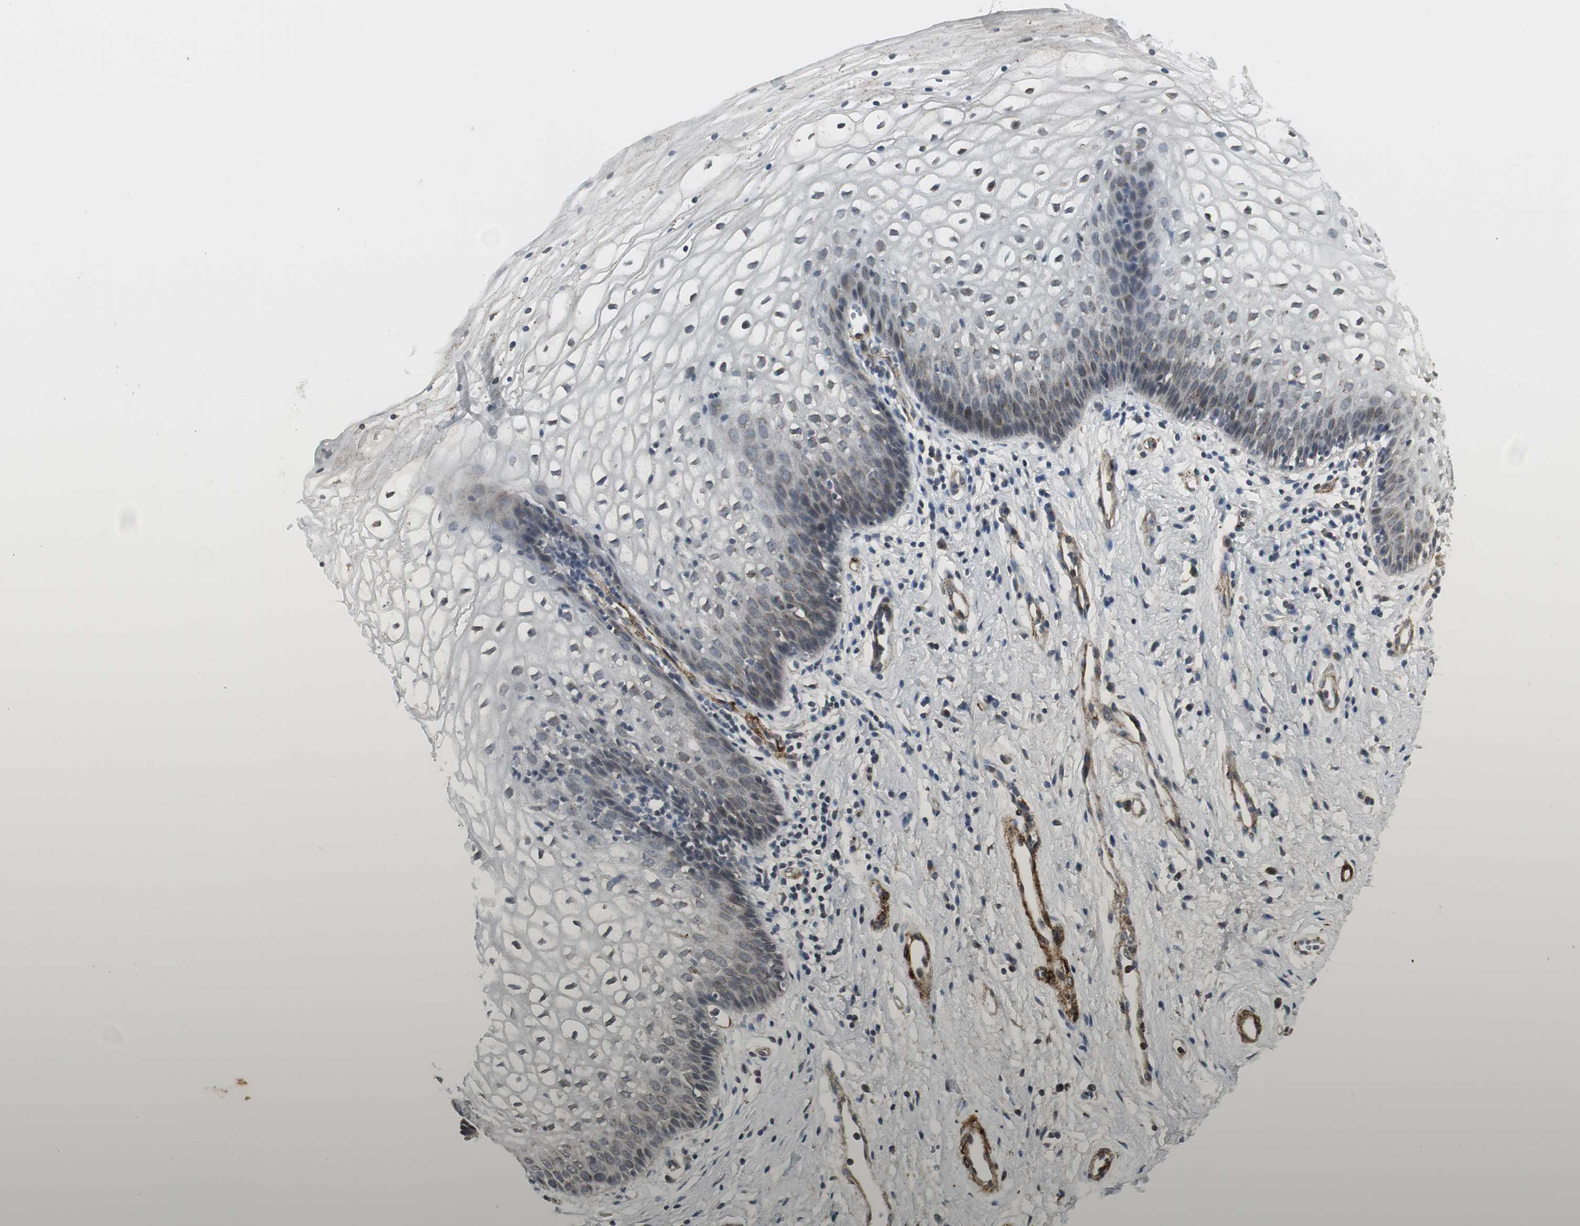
{"staining": {"intensity": "moderate", "quantity": "<25%", "location": "cytoplasmic/membranous"}, "tissue": "vagina", "cell_type": "Squamous epithelial cells", "image_type": "normal", "snomed": [{"axis": "morphology", "description": "Normal tissue, NOS"}, {"axis": "topography", "description": "Vagina"}], "caption": "This micrograph displays normal vagina stained with immunohistochemistry (IHC) to label a protein in brown. The cytoplasmic/membranous of squamous epithelial cells show moderate positivity for the protein. Nuclei are counter-stained blue.", "gene": "SCYL3", "patient": {"sex": "female", "age": 34}}